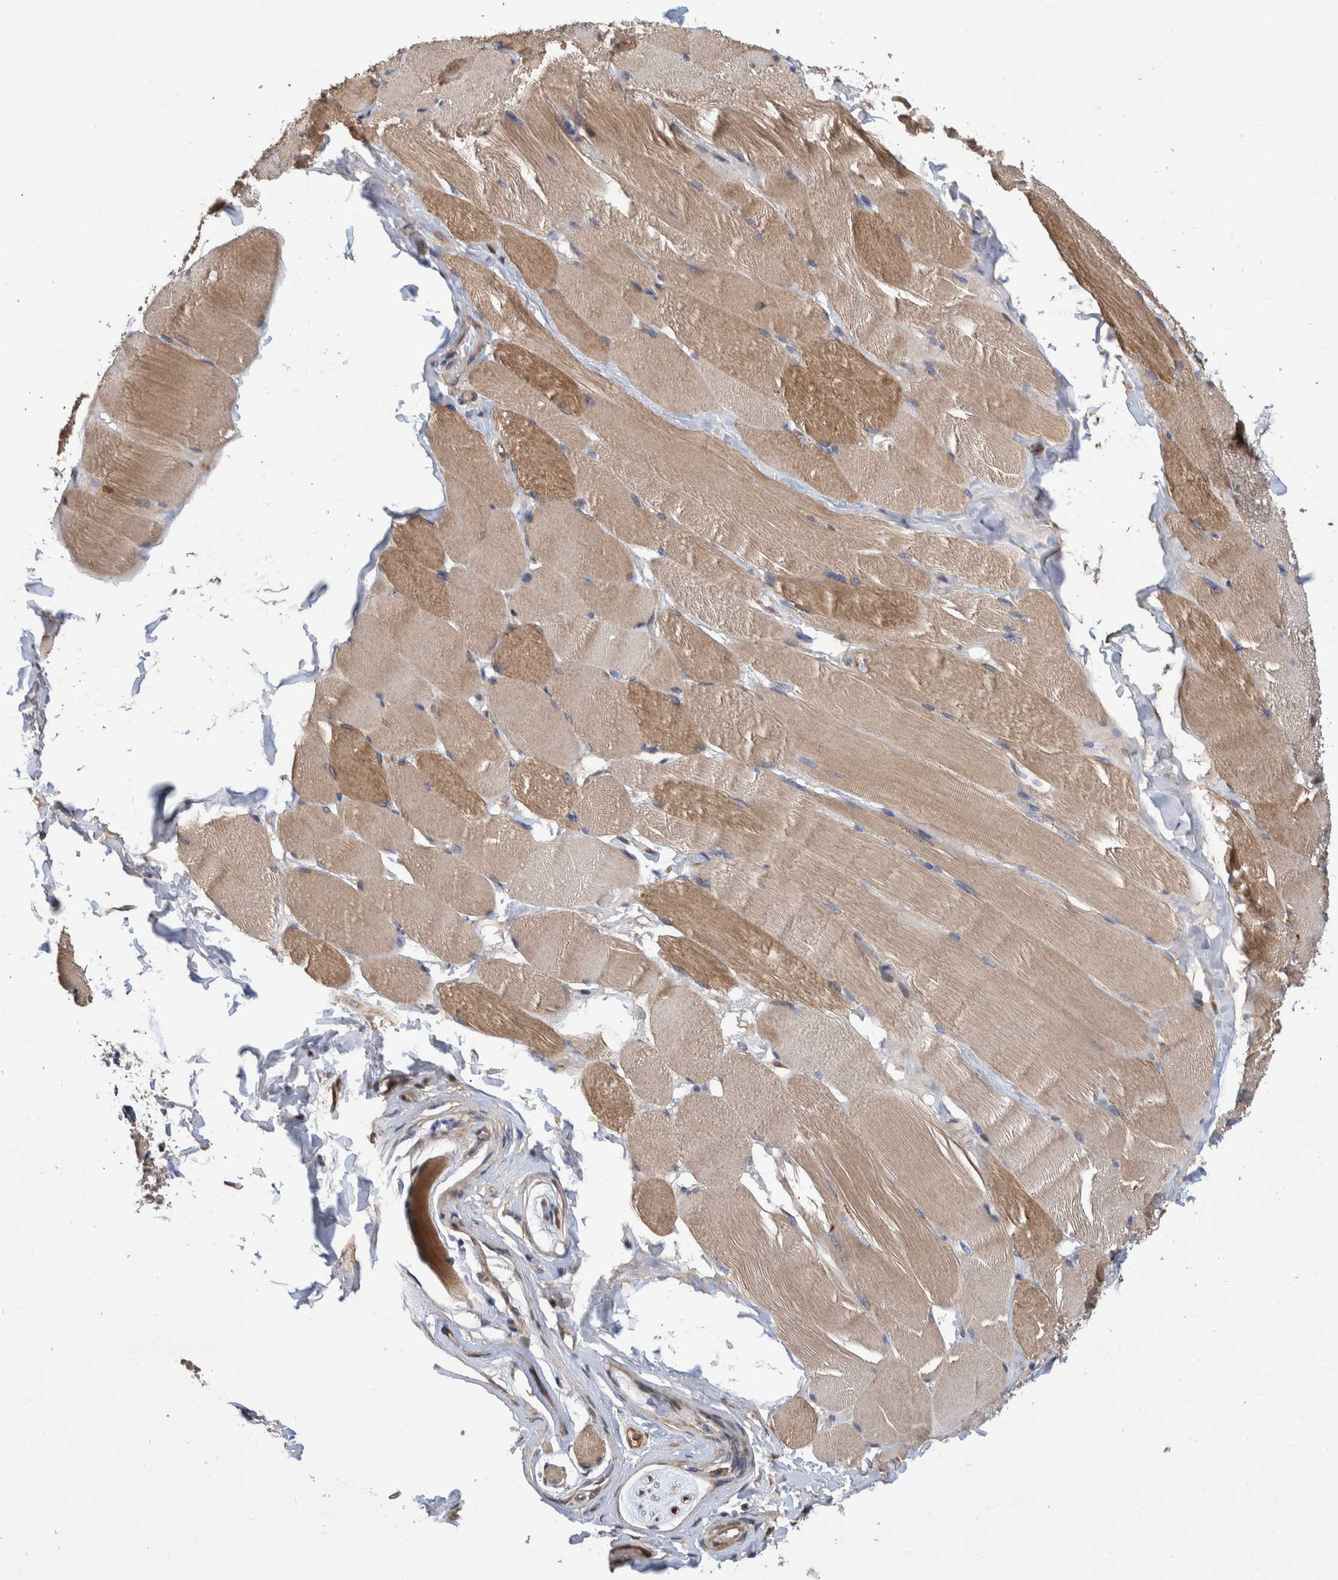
{"staining": {"intensity": "moderate", "quantity": ">75%", "location": "cytoplasmic/membranous"}, "tissue": "skeletal muscle", "cell_type": "Myocytes", "image_type": "normal", "snomed": [{"axis": "morphology", "description": "Normal tissue, NOS"}, {"axis": "topography", "description": "Skin"}, {"axis": "topography", "description": "Skeletal muscle"}], "caption": "IHC staining of benign skeletal muscle, which exhibits medium levels of moderate cytoplasmic/membranous expression in about >75% of myocytes indicating moderate cytoplasmic/membranous protein positivity. The staining was performed using DAB (brown) for protein detection and nuclei were counterstained in hematoxylin (blue).", "gene": "SLC45A4", "patient": {"sex": "male", "age": 83}}